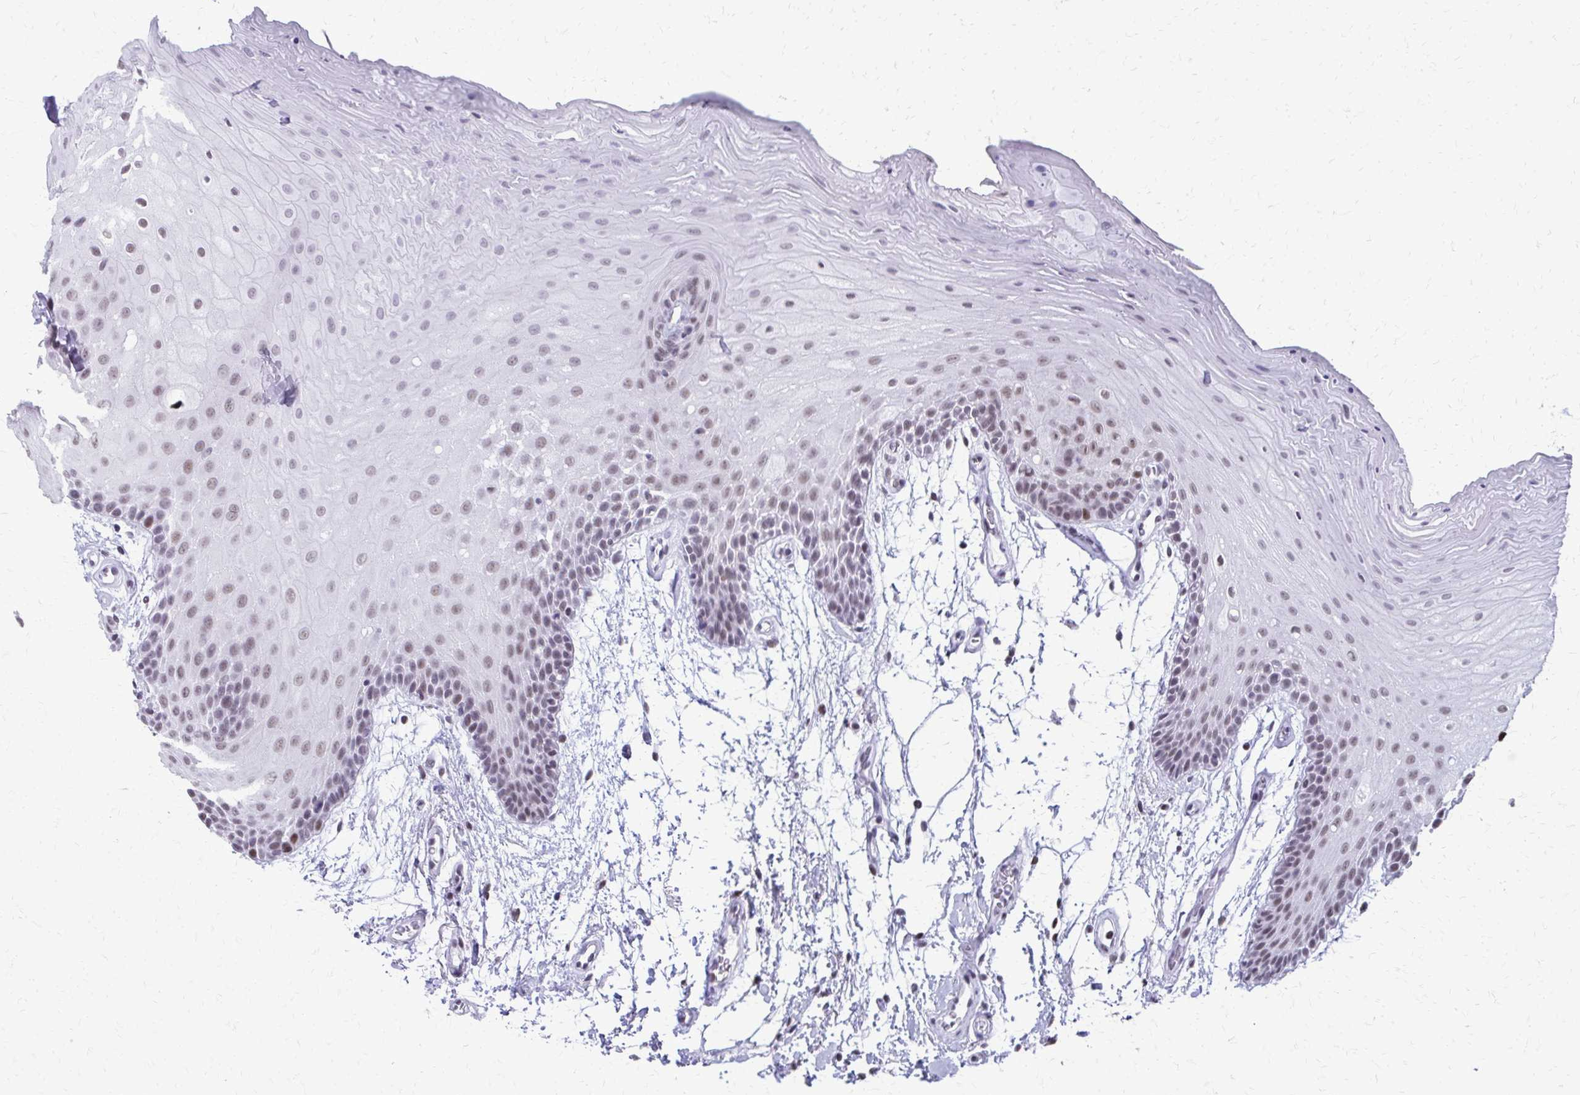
{"staining": {"intensity": "weak", "quantity": ">75%", "location": "nuclear"}, "tissue": "oral mucosa", "cell_type": "Squamous epithelial cells", "image_type": "normal", "snomed": [{"axis": "morphology", "description": "Normal tissue, NOS"}, {"axis": "morphology", "description": "Squamous cell carcinoma, NOS"}, {"axis": "topography", "description": "Oral tissue"}, {"axis": "topography", "description": "Tounge, NOS"}, {"axis": "topography", "description": "Head-Neck"}], "caption": "Weak nuclear positivity is seen in about >75% of squamous epithelial cells in unremarkable oral mucosa.", "gene": "SS18", "patient": {"sex": "male", "age": 62}}